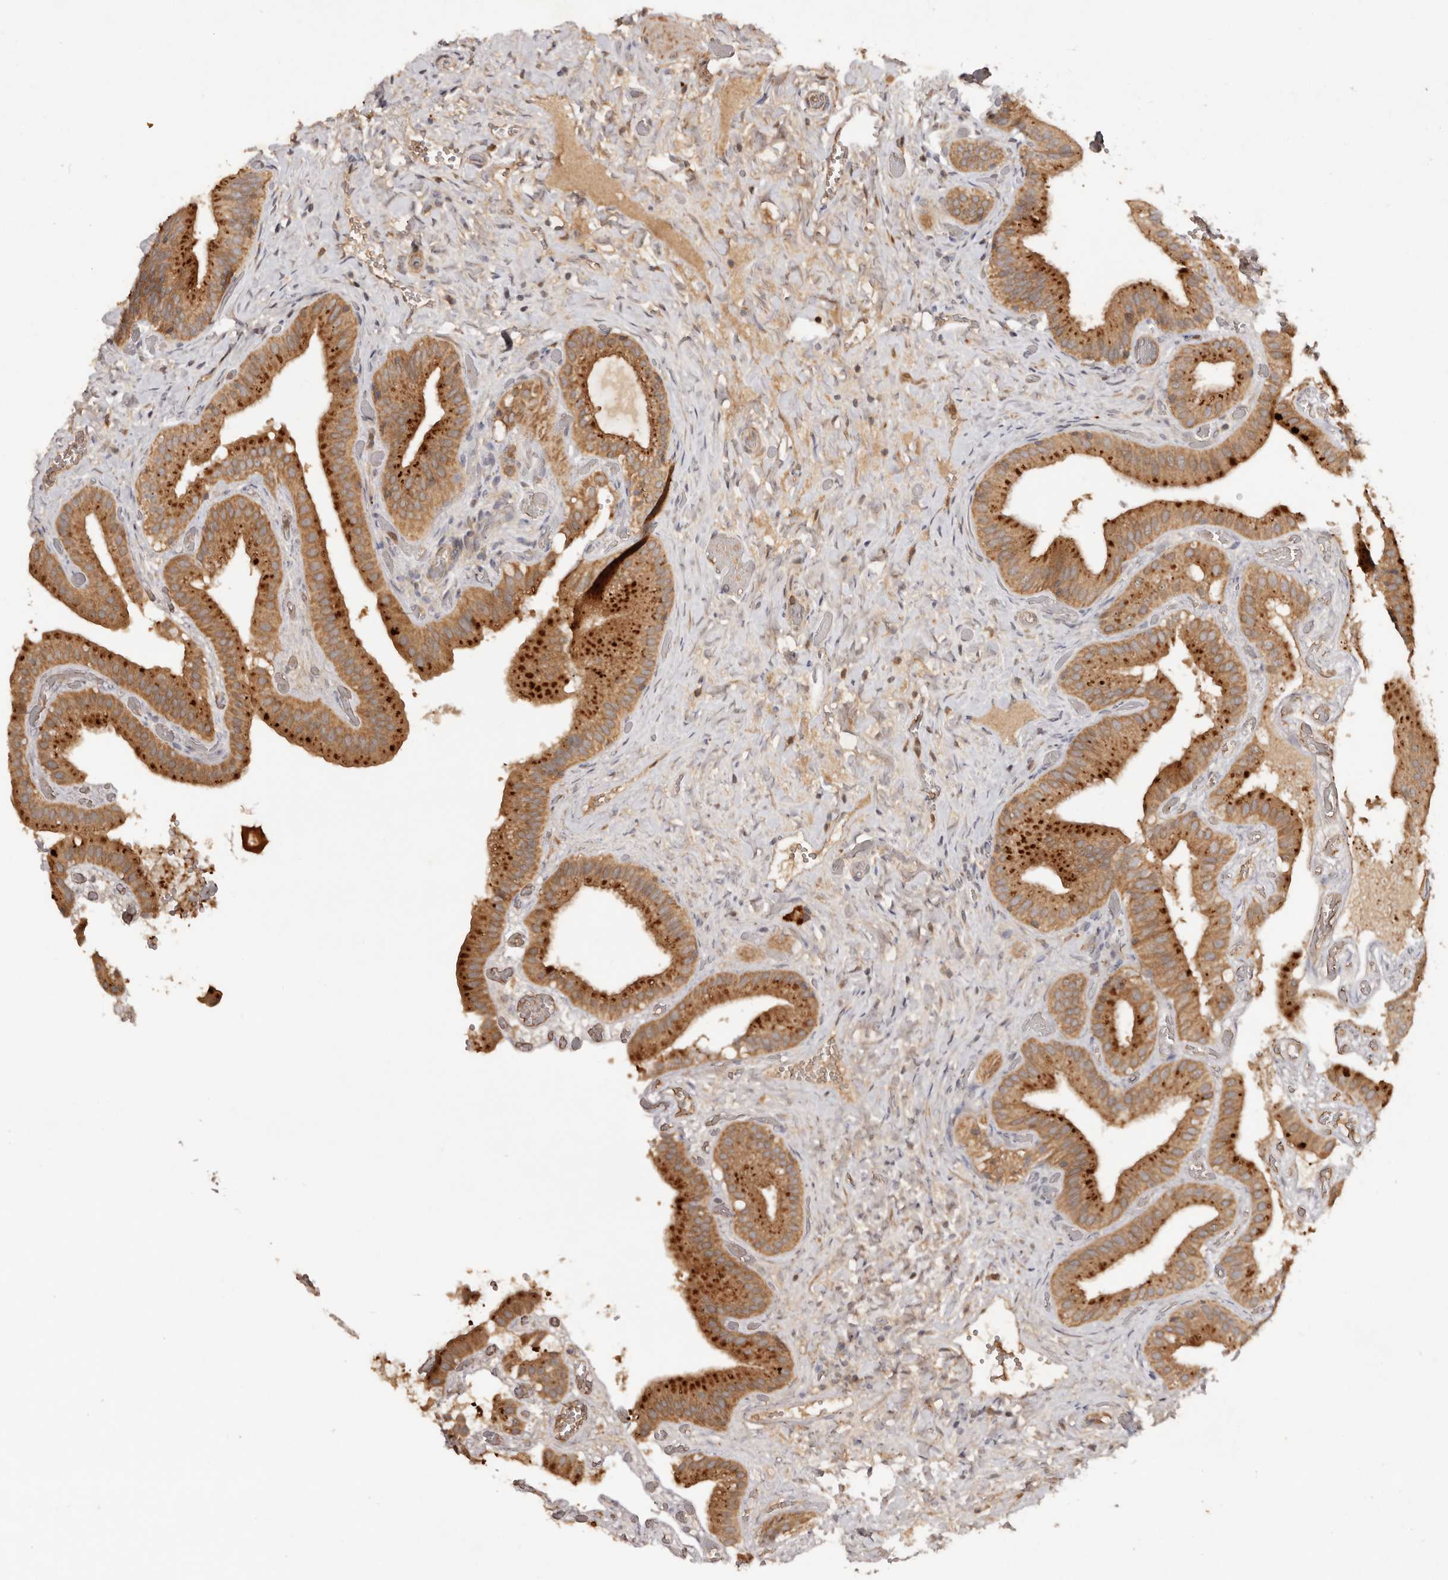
{"staining": {"intensity": "strong", "quantity": ">75%", "location": "cytoplasmic/membranous"}, "tissue": "gallbladder", "cell_type": "Glandular cells", "image_type": "normal", "snomed": [{"axis": "morphology", "description": "Normal tissue, NOS"}, {"axis": "topography", "description": "Gallbladder"}], "caption": "DAB immunohistochemical staining of unremarkable human gallbladder reveals strong cytoplasmic/membranous protein expression in about >75% of glandular cells. Immunohistochemistry stains the protein of interest in brown and the nuclei are stained blue.", "gene": "PKIB", "patient": {"sex": "female", "age": 64}}